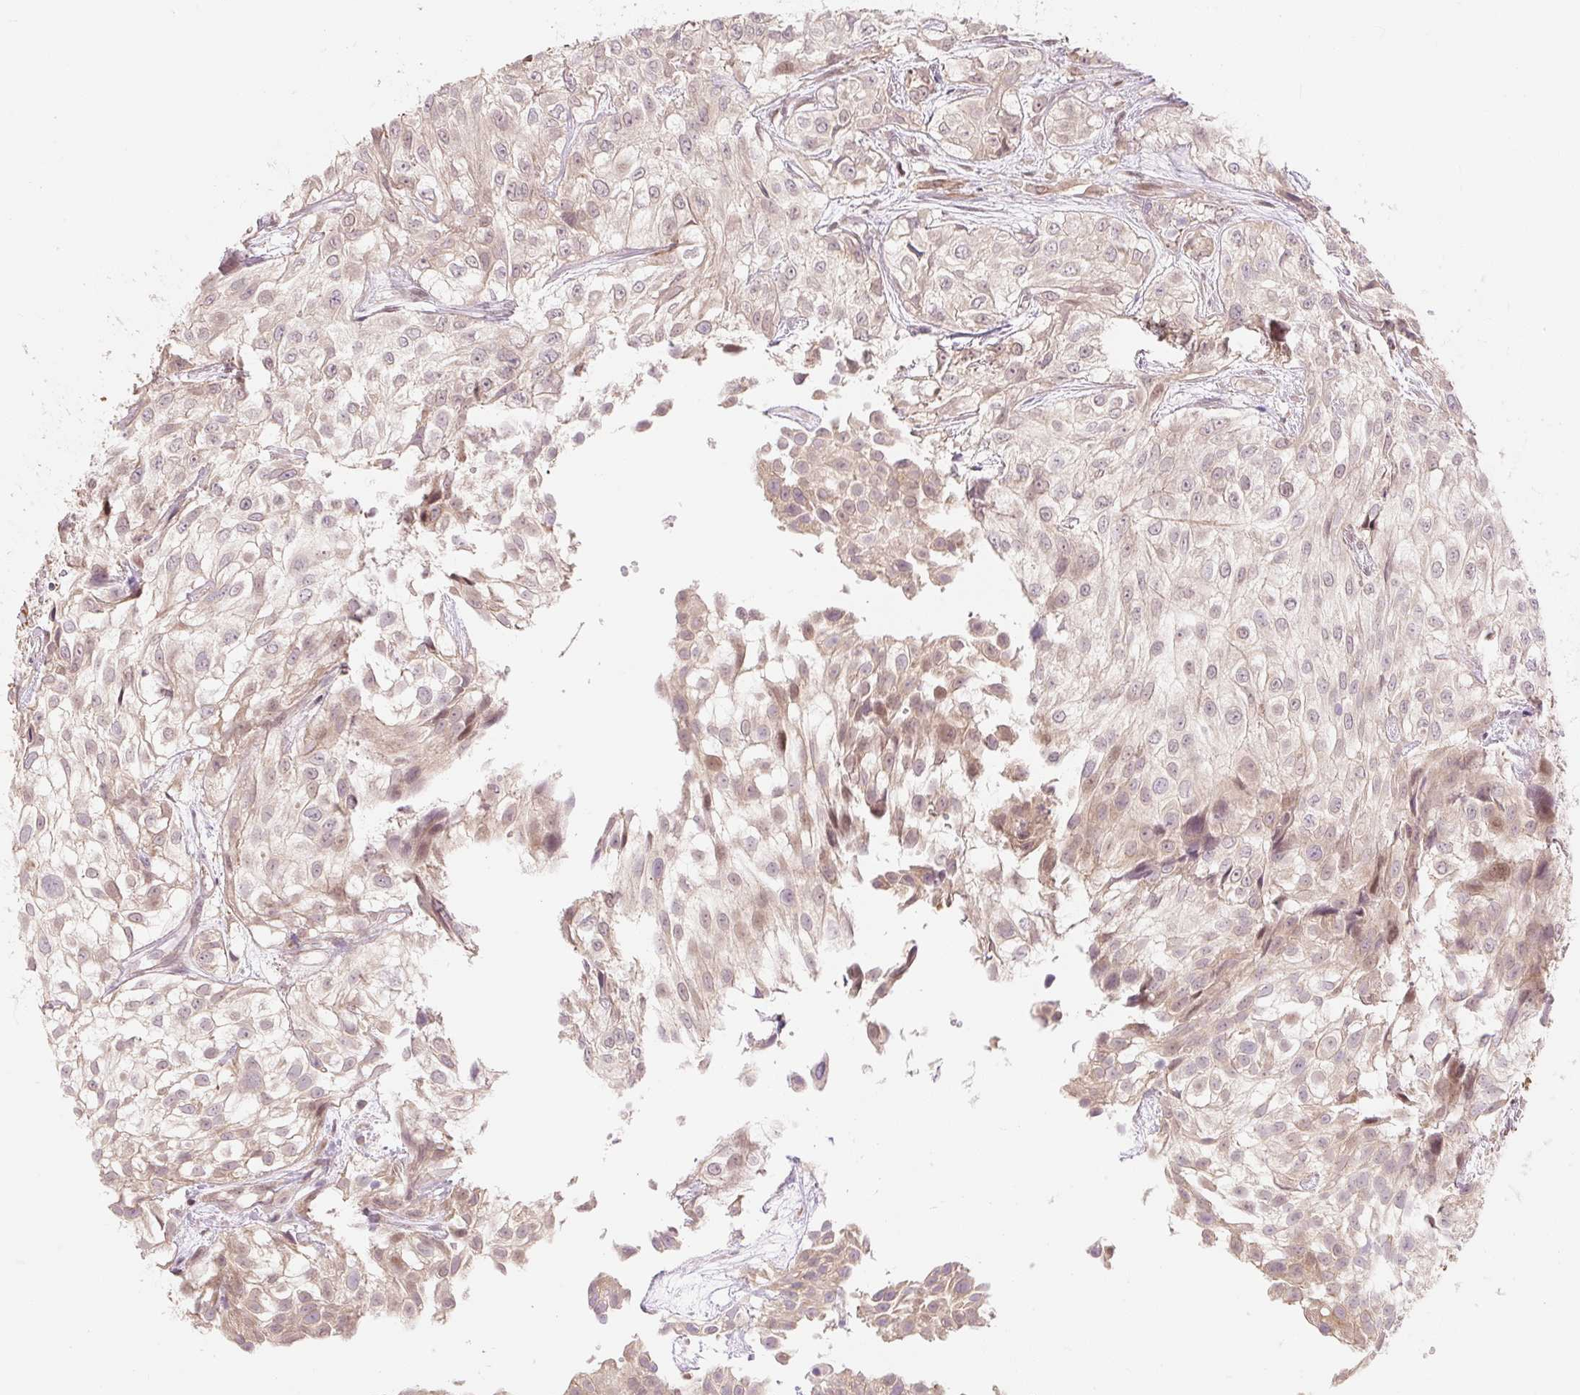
{"staining": {"intensity": "weak", "quantity": "25%-75%", "location": "cytoplasmic/membranous,nuclear"}, "tissue": "urothelial cancer", "cell_type": "Tumor cells", "image_type": "cancer", "snomed": [{"axis": "morphology", "description": "Urothelial carcinoma, High grade"}, {"axis": "topography", "description": "Urinary bladder"}], "caption": "Urothelial cancer stained with a protein marker demonstrates weak staining in tumor cells.", "gene": "EMC10", "patient": {"sex": "male", "age": 56}}